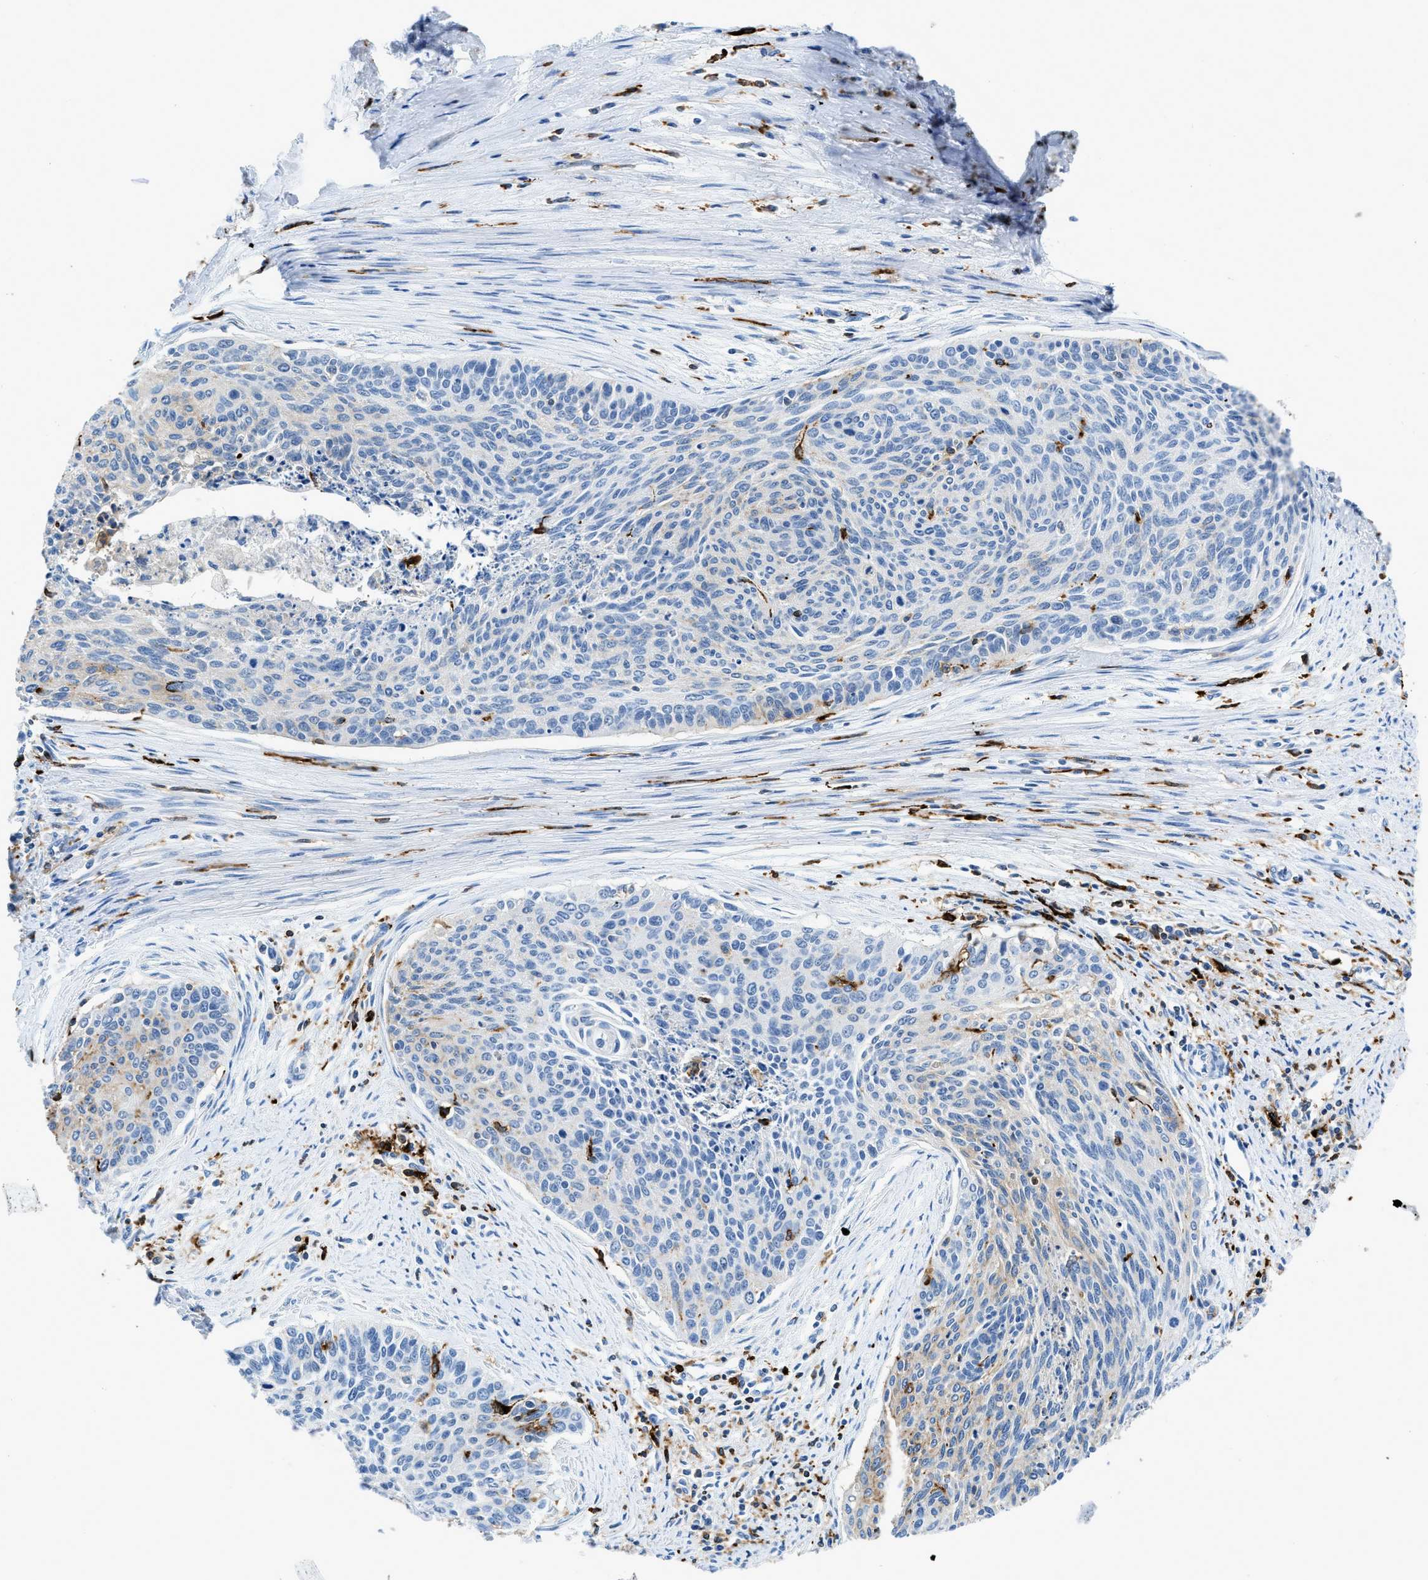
{"staining": {"intensity": "weak", "quantity": "25%-75%", "location": "cytoplasmic/membranous"}, "tissue": "cervical cancer", "cell_type": "Tumor cells", "image_type": "cancer", "snomed": [{"axis": "morphology", "description": "Squamous cell carcinoma, NOS"}, {"axis": "topography", "description": "Cervix"}], "caption": "The histopathology image displays a brown stain indicating the presence of a protein in the cytoplasmic/membranous of tumor cells in cervical squamous cell carcinoma.", "gene": "CD226", "patient": {"sex": "female", "age": 55}}